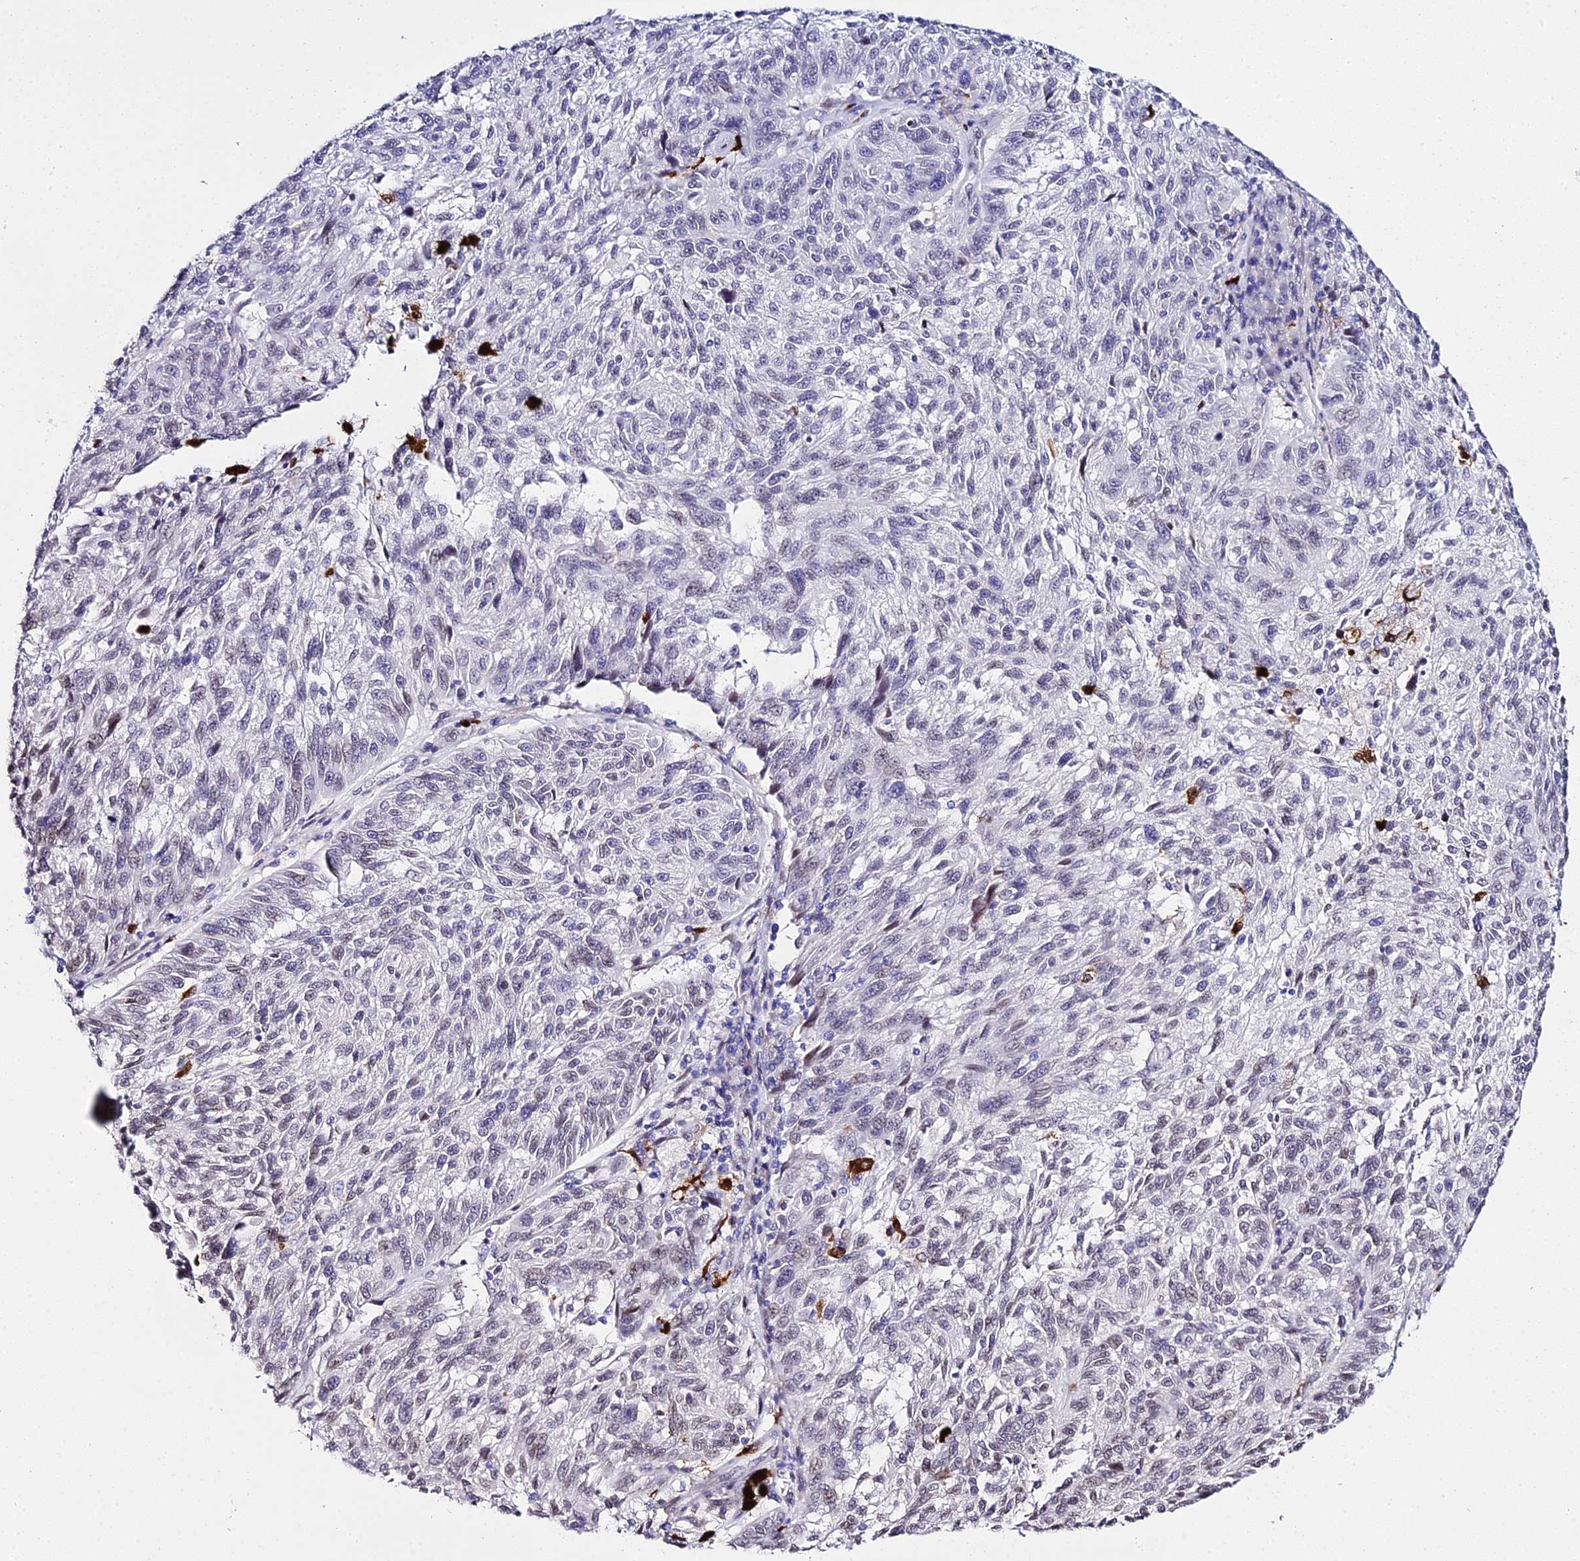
{"staining": {"intensity": "negative", "quantity": "none", "location": "none"}, "tissue": "melanoma", "cell_type": "Tumor cells", "image_type": "cancer", "snomed": [{"axis": "morphology", "description": "Malignant melanoma, NOS"}, {"axis": "topography", "description": "Skin"}], "caption": "Protein analysis of malignant melanoma displays no significant staining in tumor cells. (DAB immunohistochemistry with hematoxylin counter stain).", "gene": "MCM10", "patient": {"sex": "male", "age": 53}}